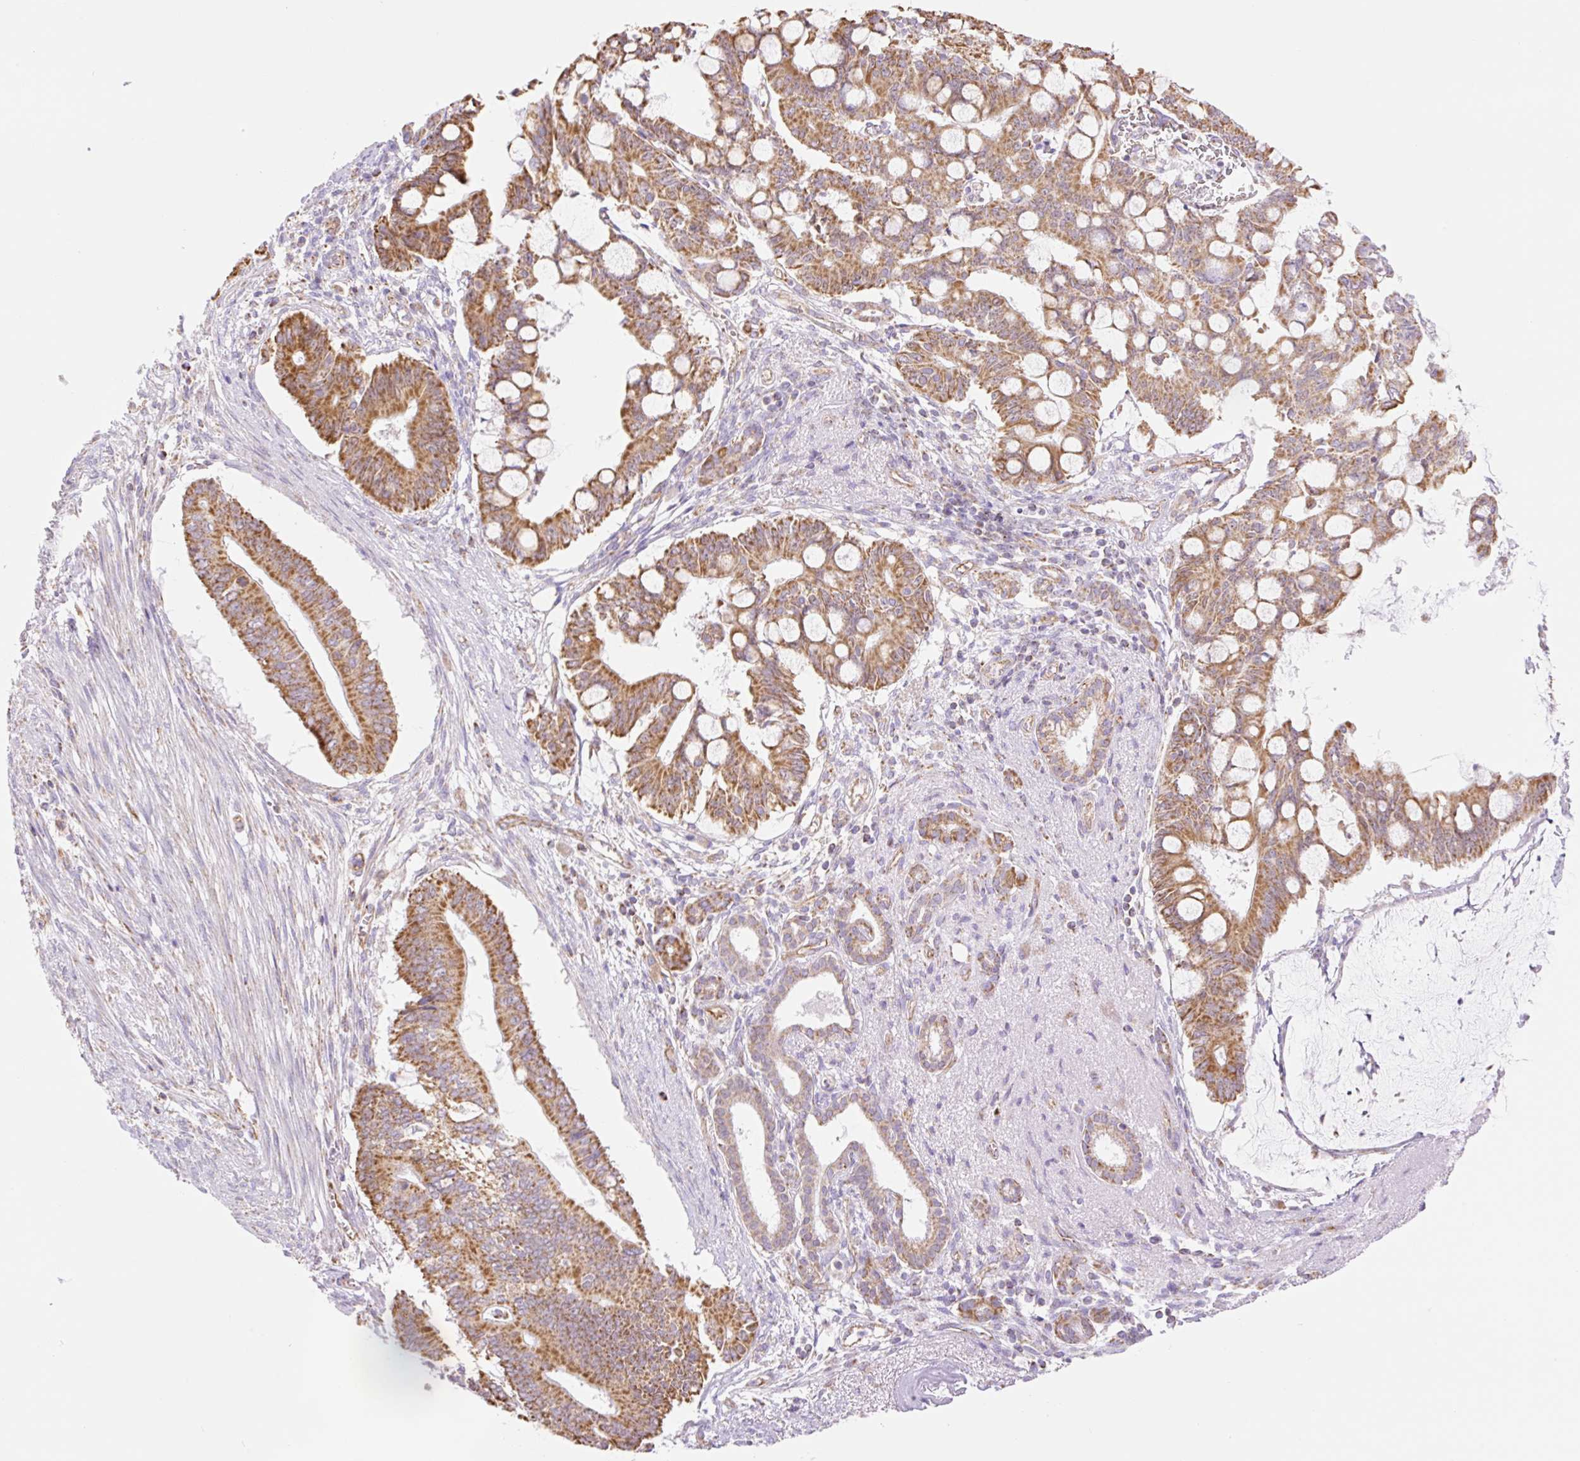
{"staining": {"intensity": "moderate", "quantity": ">75%", "location": "cytoplasmic/membranous"}, "tissue": "pancreatic cancer", "cell_type": "Tumor cells", "image_type": "cancer", "snomed": [{"axis": "morphology", "description": "Adenocarcinoma, NOS"}, {"axis": "topography", "description": "Pancreas"}], "caption": "Tumor cells reveal medium levels of moderate cytoplasmic/membranous expression in approximately >75% of cells in human adenocarcinoma (pancreatic).", "gene": "ESAM", "patient": {"sex": "male", "age": 68}}